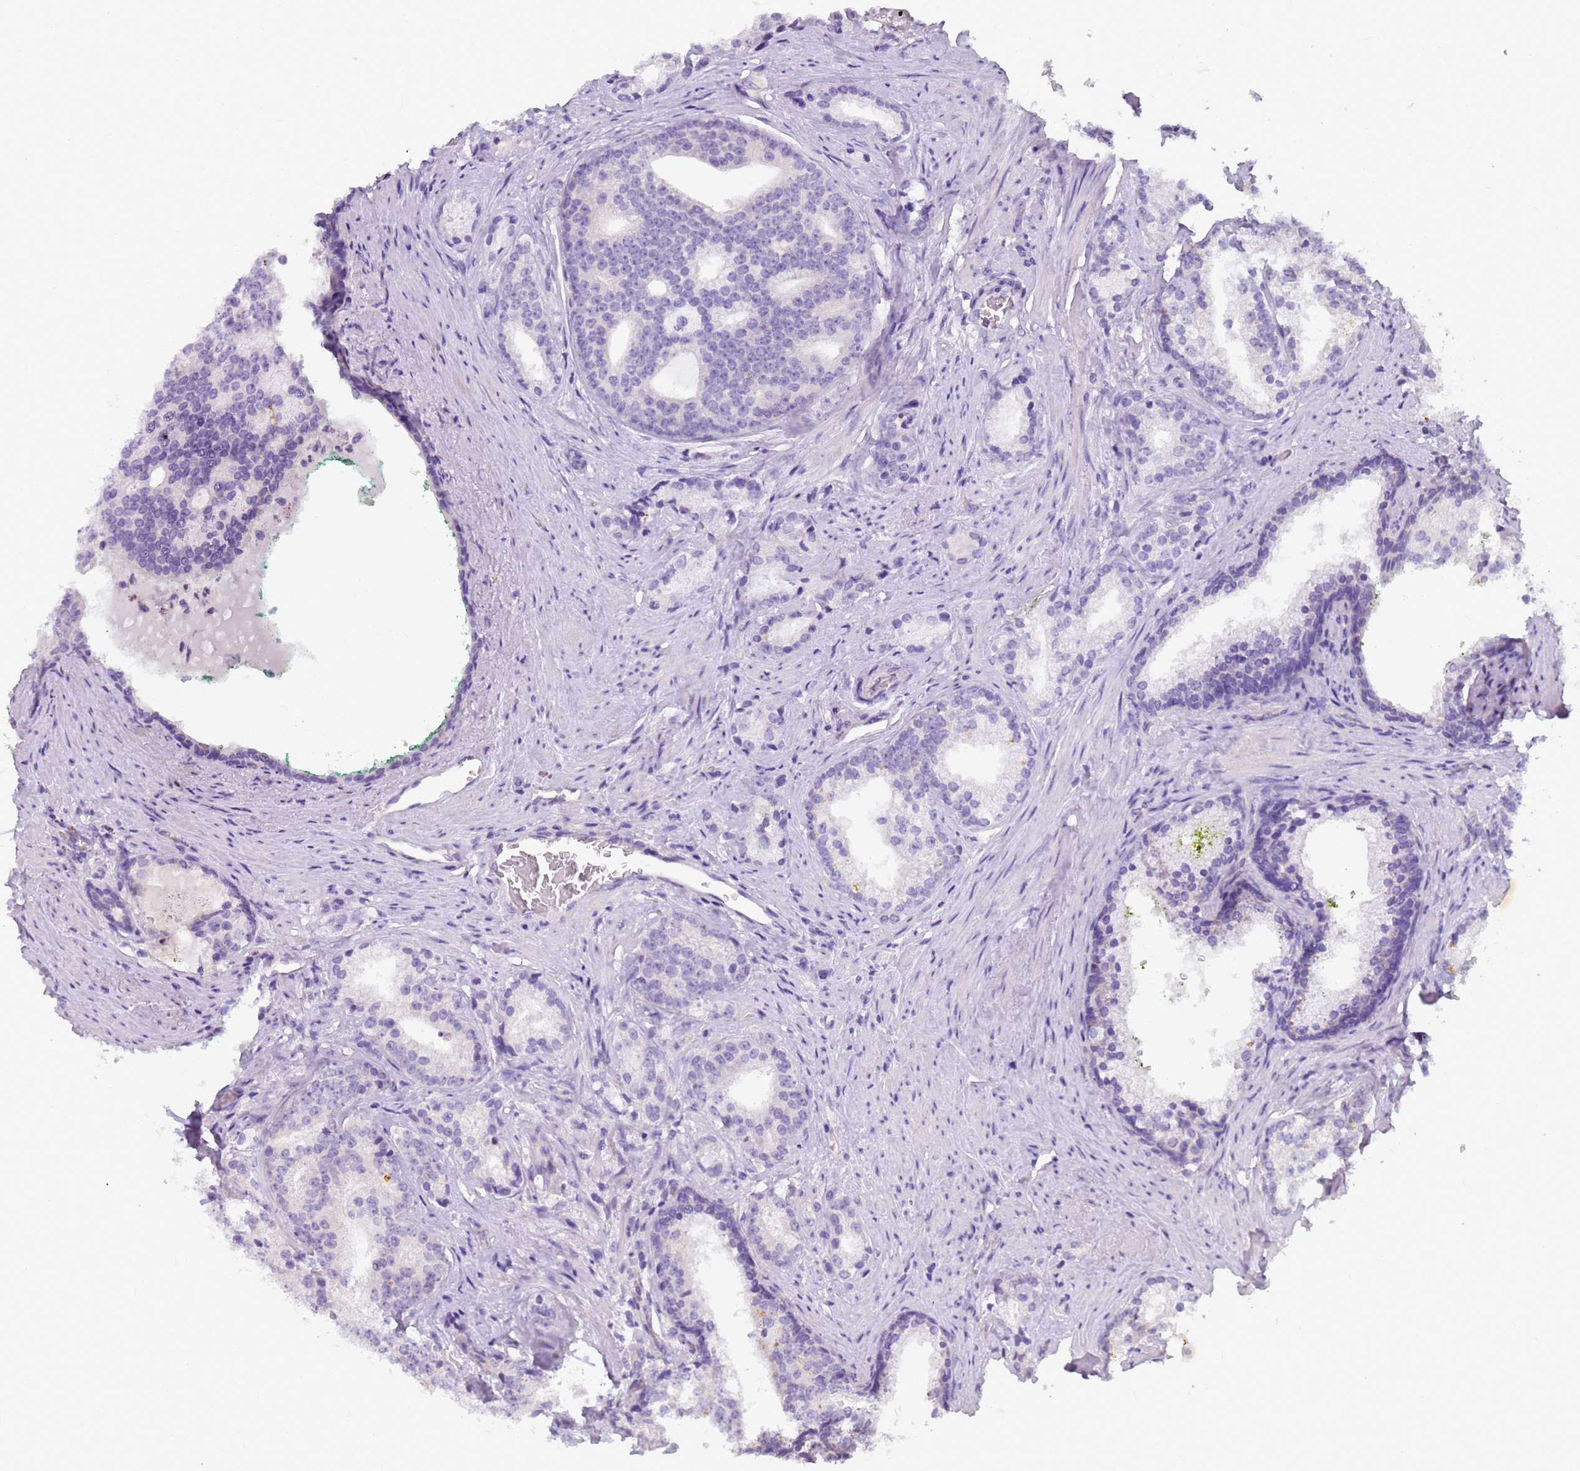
{"staining": {"intensity": "negative", "quantity": "none", "location": "none"}, "tissue": "prostate cancer", "cell_type": "Tumor cells", "image_type": "cancer", "snomed": [{"axis": "morphology", "description": "Adenocarcinoma, Low grade"}, {"axis": "topography", "description": "Prostate"}], "caption": "Immunohistochemical staining of human prostate low-grade adenocarcinoma displays no significant staining in tumor cells.", "gene": "RNASE2", "patient": {"sex": "male", "age": 71}}